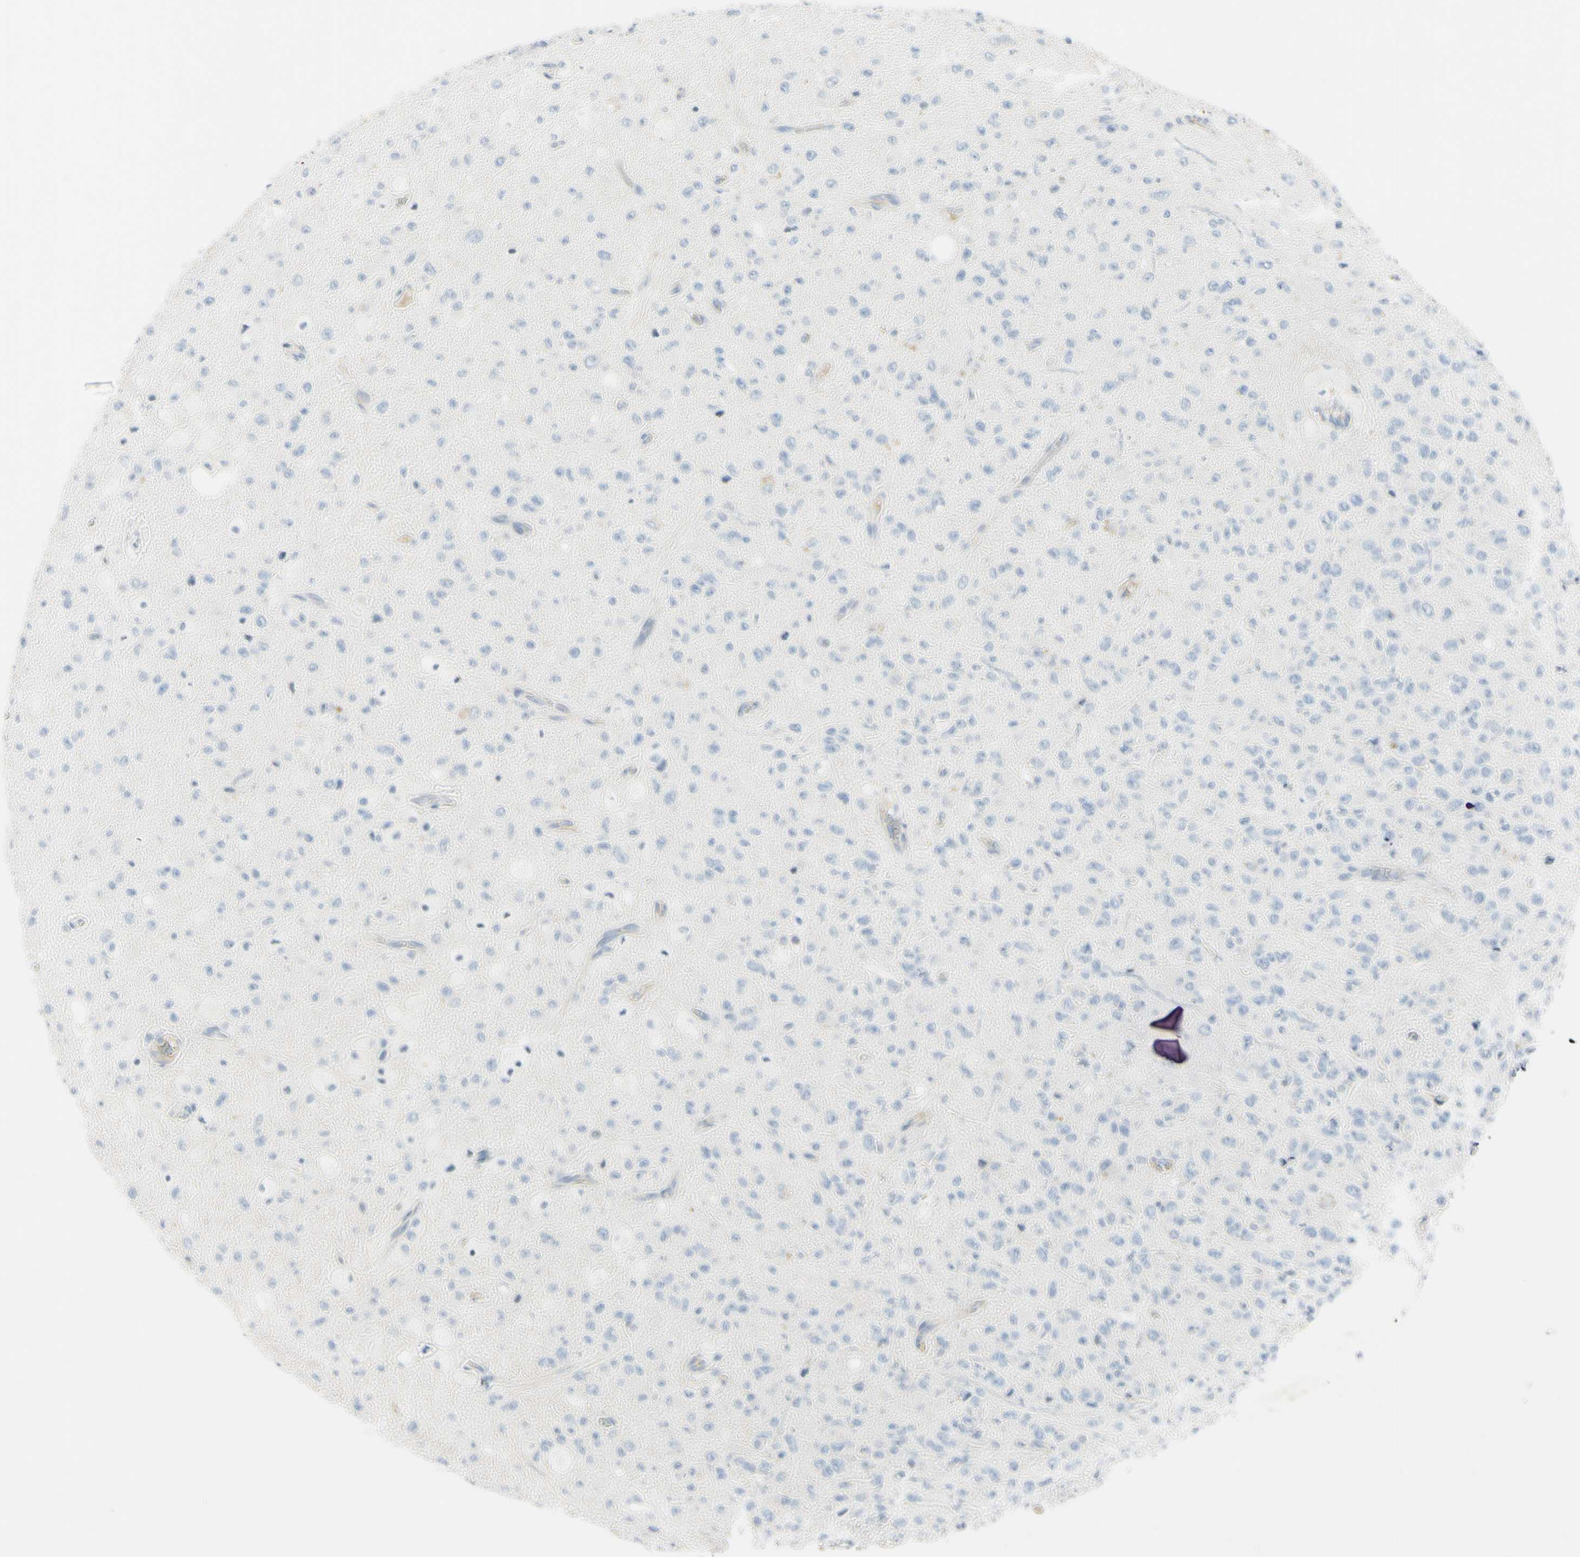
{"staining": {"intensity": "negative", "quantity": "none", "location": "none"}, "tissue": "glioma", "cell_type": "Tumor cells", "image_type": "cancer", "snomed": [{"axis": "morphology", "description": "Glioma, malignant, High grade"}, {"axis": "topography", "description": "pancreas cauda"}], "caption": "Photomicrograph shows no protein expression in tumor cells of glioma tissue.", "gene": "ASB9", "patient": {"sex": "male", "age": 60}}